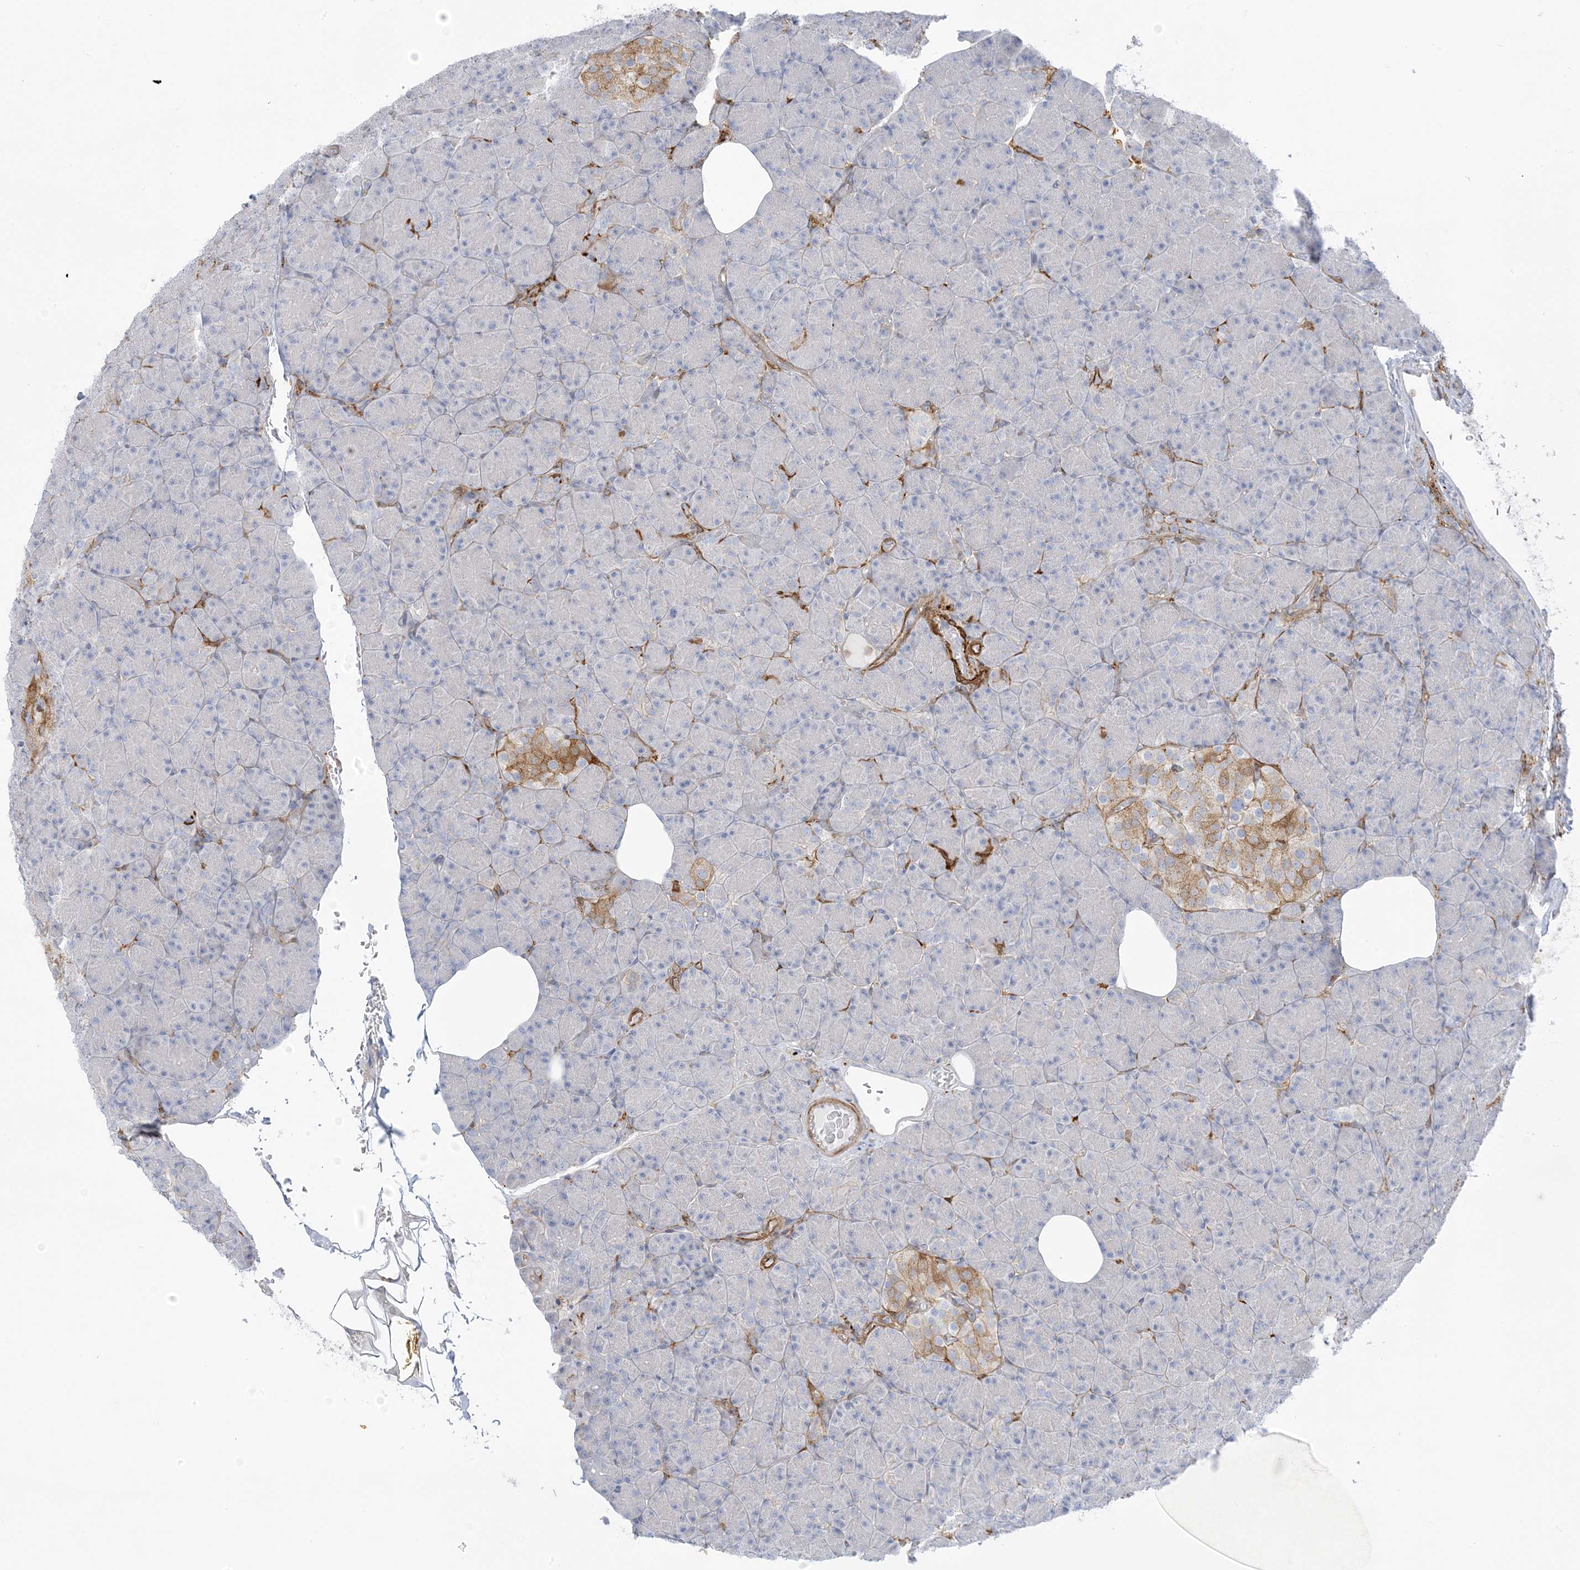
{"staining": {"intensity": "negative", "quantity": "none", "location": "none"}, "tissue": "pancreas", "cell_type": "Exocrine glandular cells", "image_type": "normal", "snomed": [{"axis": "morphology", "description": "Normal tissue, NOS"}, {"axis": "topography", "description": "Pancreas"}], "caption": "Protein analysis of benign pancreas demonstrates no significant staining in exocrine glandular cells.", "gene": "ICMT", "patient": {"sex": "female", "age": 43}}